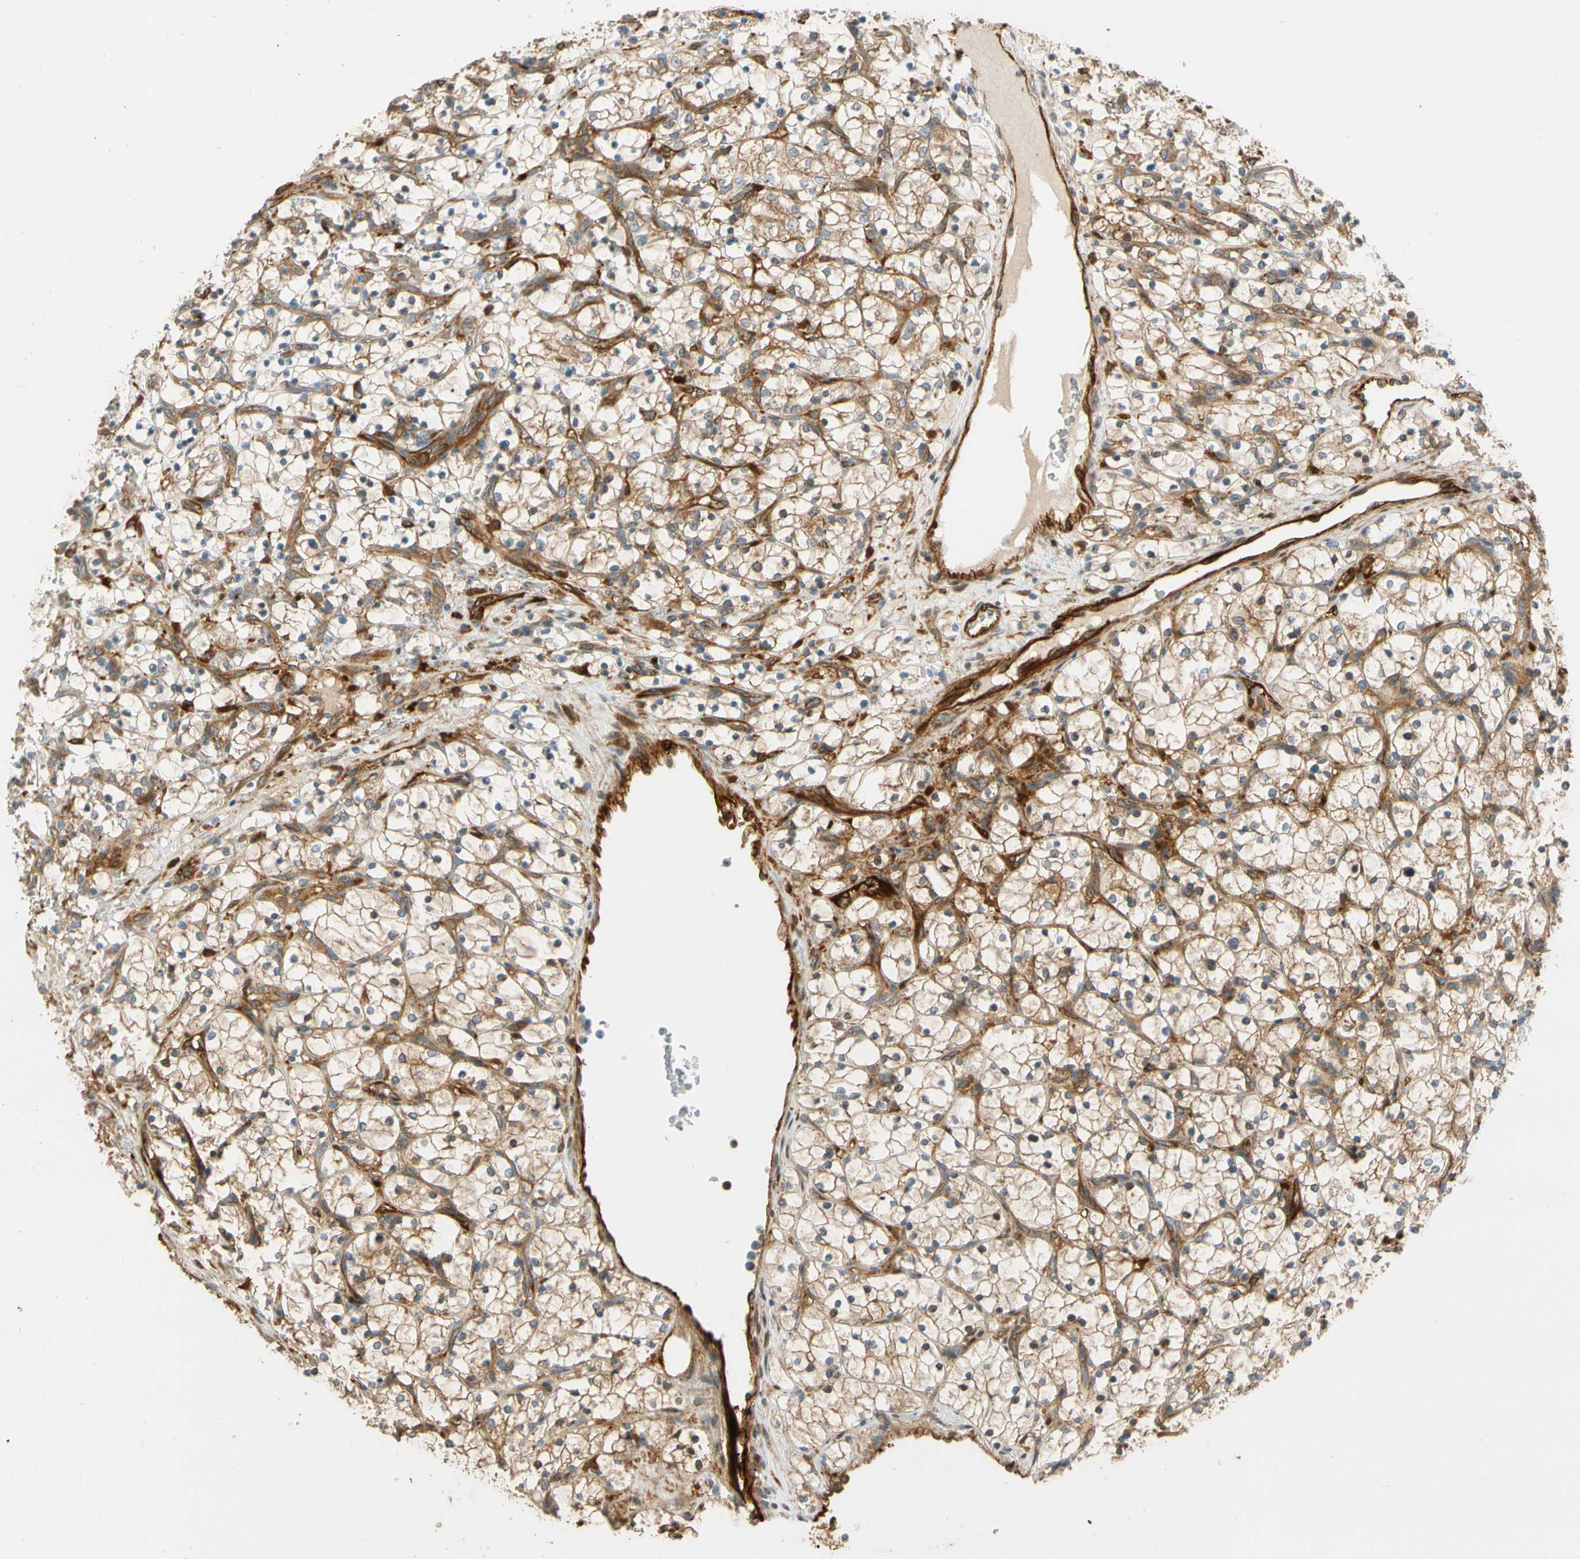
{"staining": {"intensity": "weak", "quantity": "25%-75%", "location": "cytoplasmic/membranous"}, "tissue": "renal cancer", "cell_type": "Tumor cells", "image_type": "cancer", "snomed": [{"axis": "morphology", "description": "Adenocarcinoma, NOS"}, {"axis": "topography", "description": "Kidney"}], "caption": "Tumor cells display low levels of weak cytoplasmic/membranous positivity in approximately 25%-75% of cells in adenocarcinoma (renal).", "gene": "PARP14", "patient": {"sex": "female", "age": 69}}